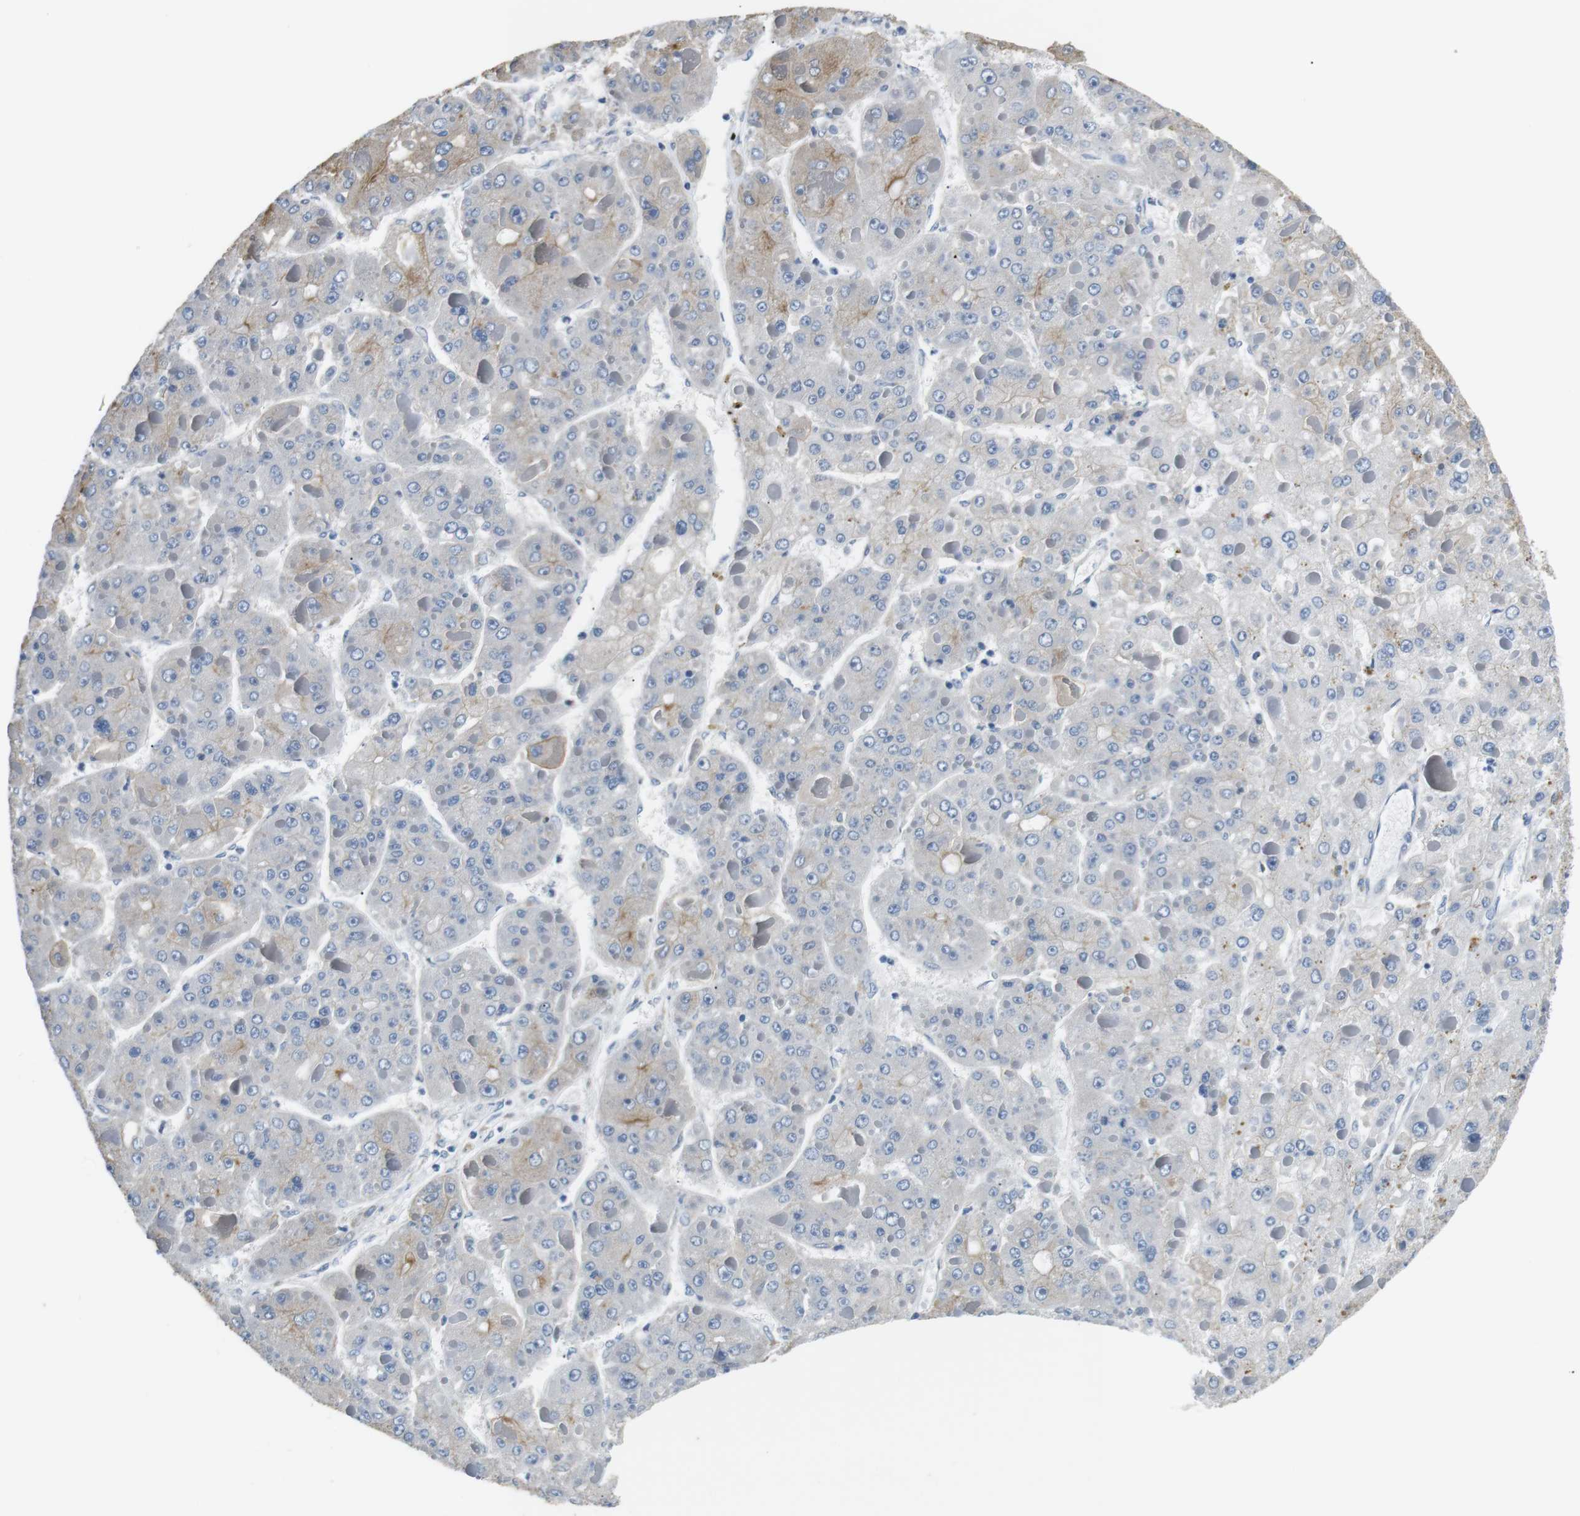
{"staining": {"intensity": "weak", "quantity": "<25%", "location": "cytoplasmic/membranous"}, "tissue": "liver cancer", "cell_type": "Tumor cells", "image_type": "cancer", "snomed": [{"axis": "morphology", "description": "Carcinoma, Hepatocellular, NOS"}, {"axis": "topography", "description": "Liver"}], "caption": "There is no significant positivity in tumor cells of liver hepatocellular carcinoma.", "gene": "UNC5CL", "patient": {"sex": "female", "age": 73}}